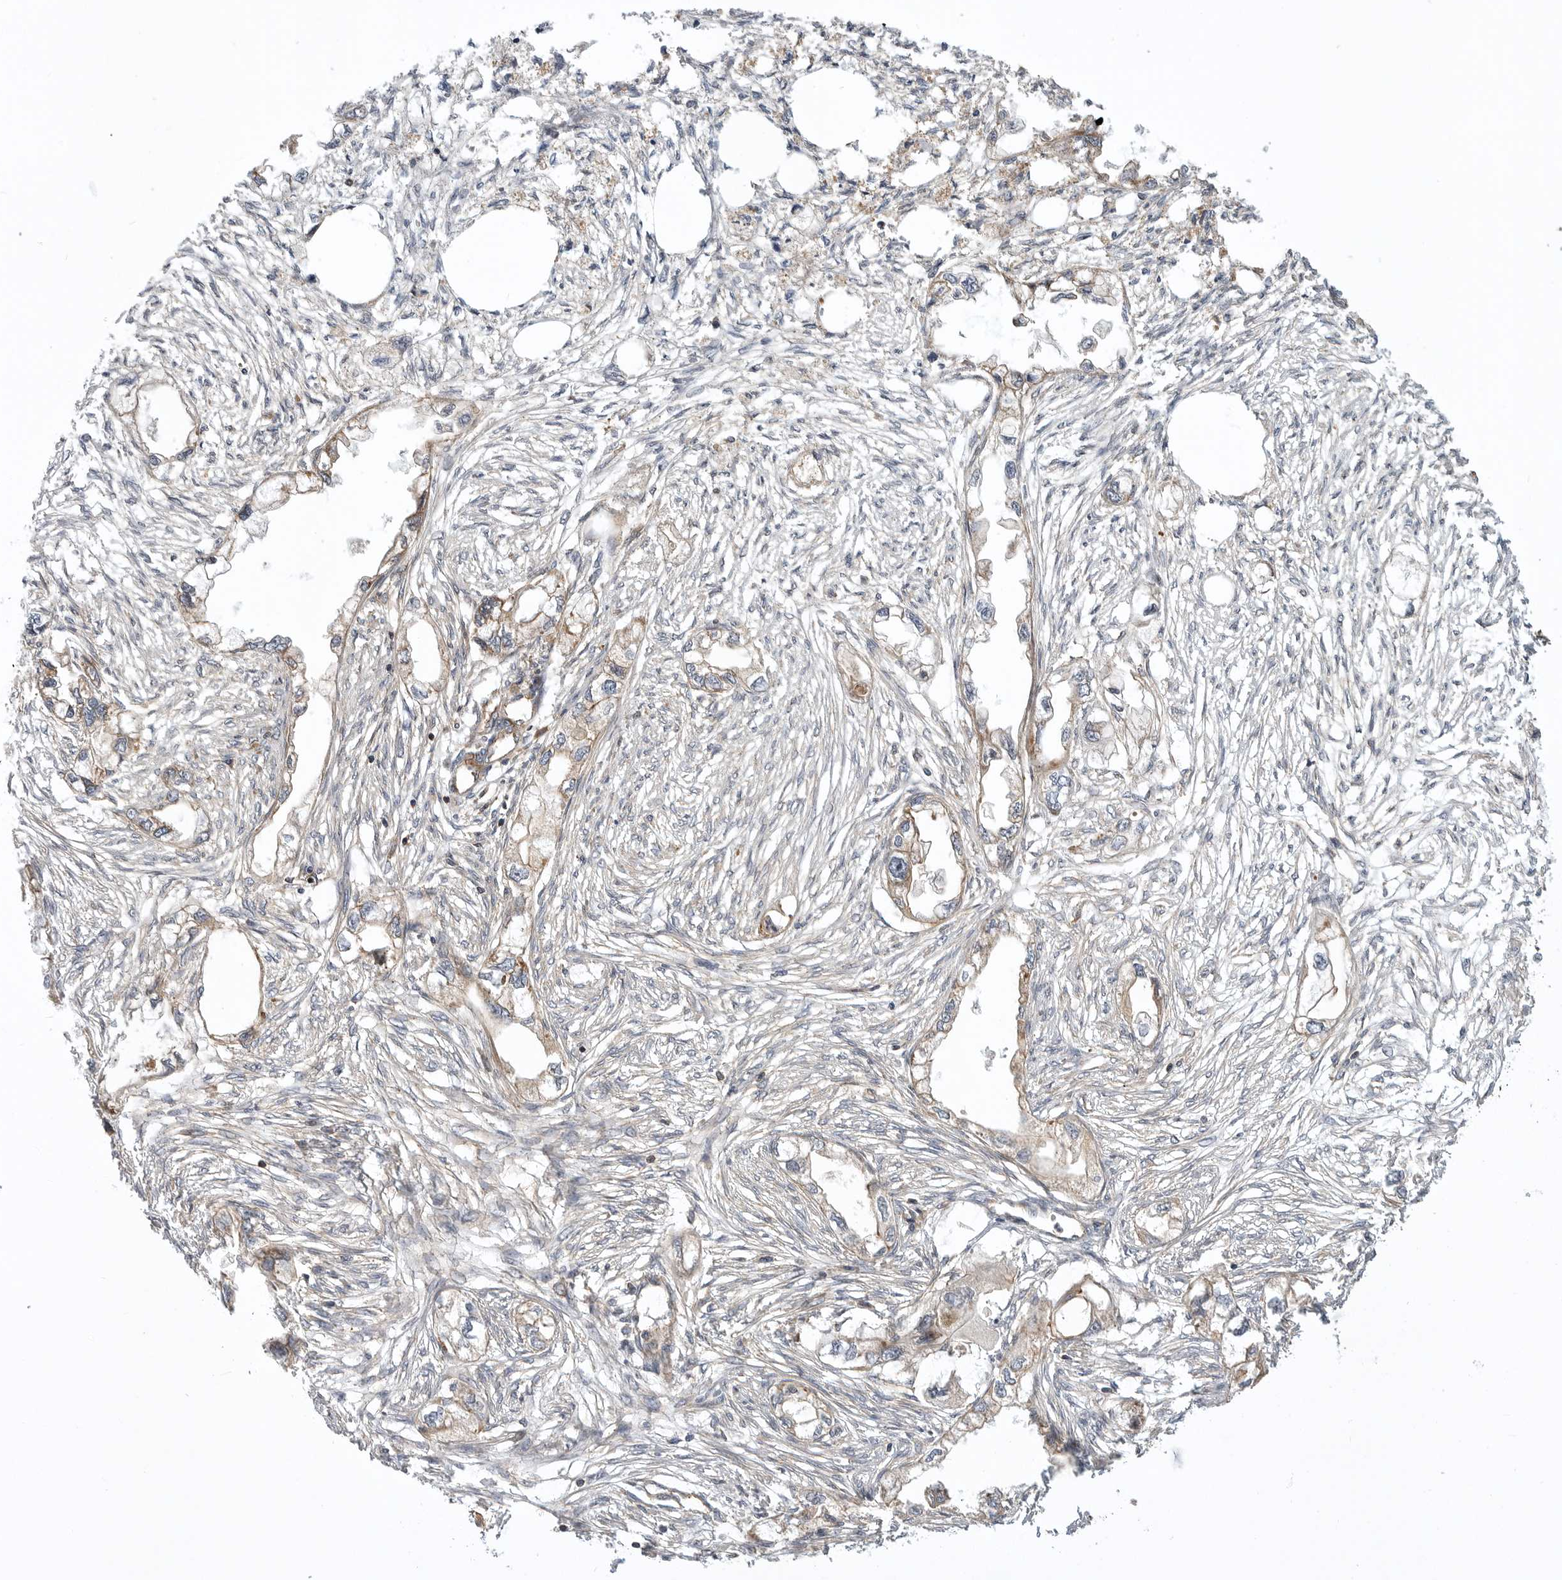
{"staining": {"intensity": "weak", "quantity": ">75%", "location": "cytoplasmic/membranous"}, "tissue": "endometrial cancer", "cell_type": "Tumor cells", "image_type": "cancer", "snomed": [{"axis": "morphology", "description": "Adenocarcinoma, NOS"}, {"axis": "morphology", "description": "Adenocarcinoma, metastatic, NOS"}, {"axis": "topography", "description": "Adipose tissue"}, {"axis": "topography", "description": "Endometrium"}], "caption": "Endometrial cancer (adenocarcinoma) tissue shows weak cytoplasmic/membranous expression in approximately >75% of tumor cells, visualized by immunohistochemistry.", "gene": "GPATCH2", "patient": {"sex": "female", "age": 67}}